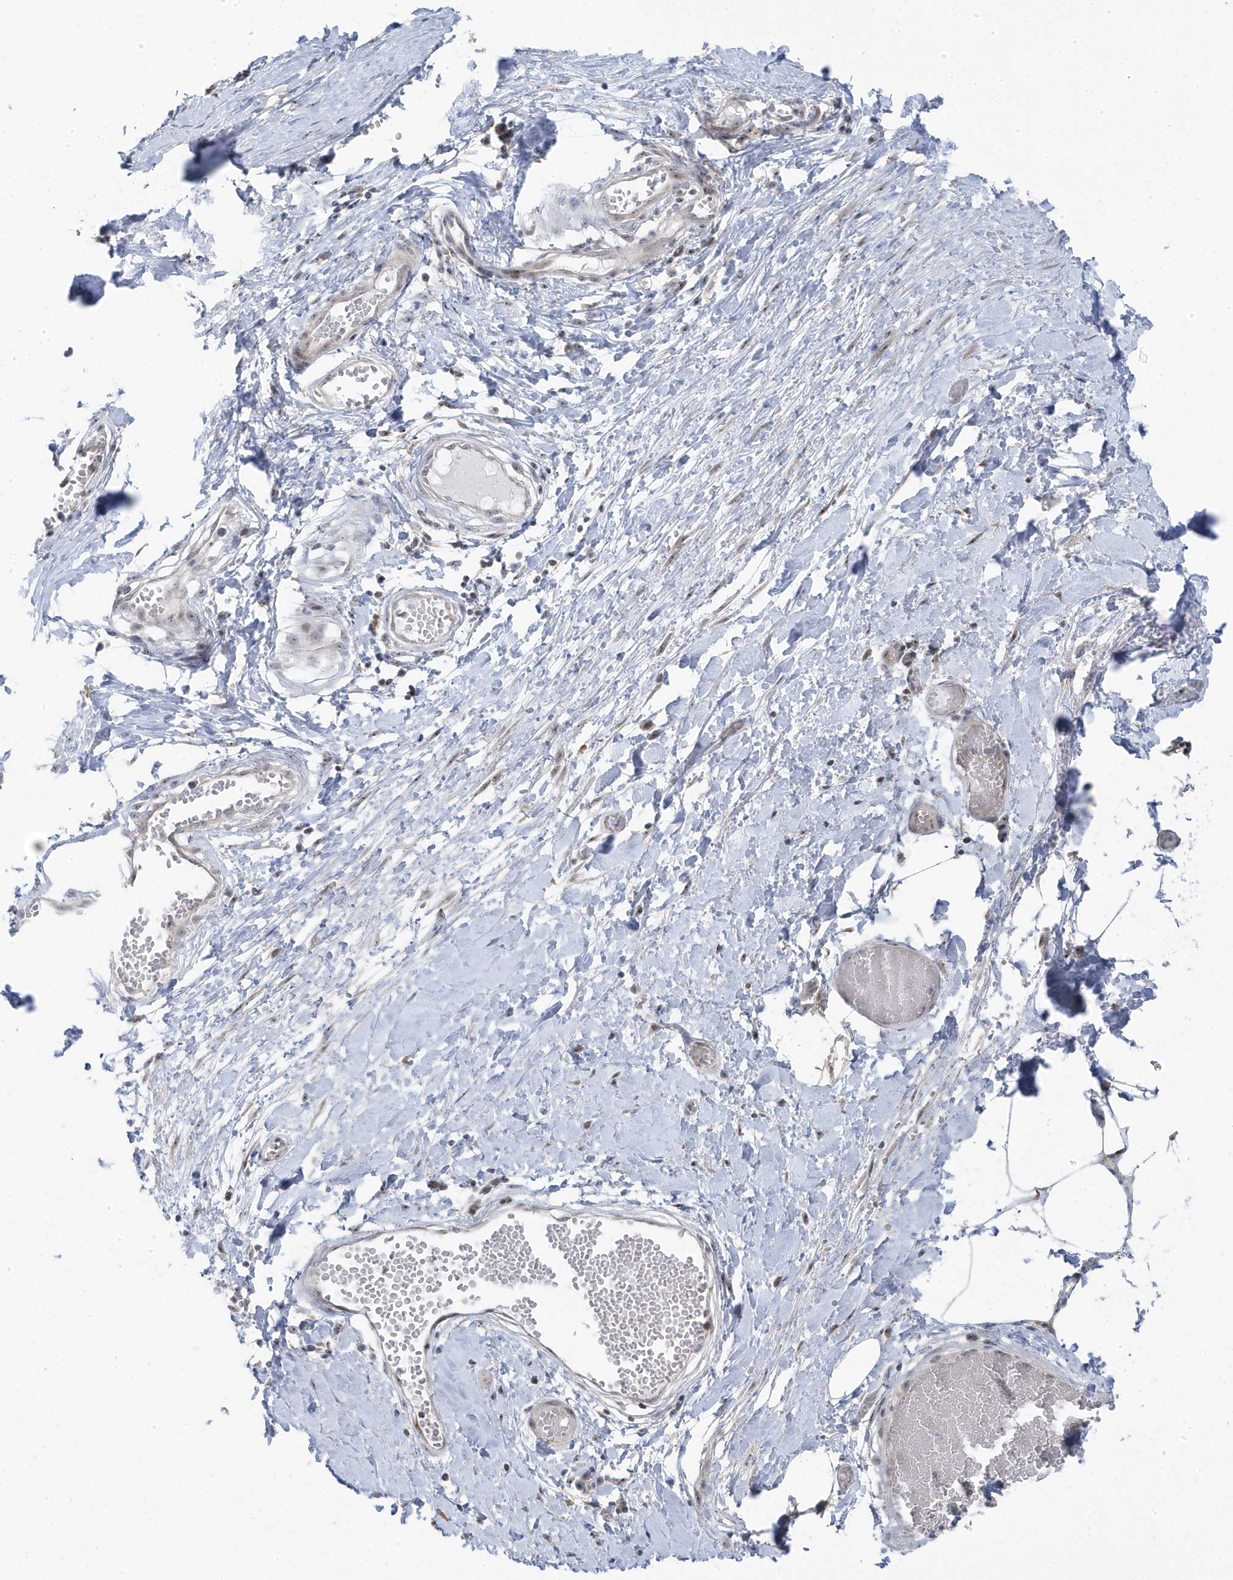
{"staining": {"intensity": "negative", "quantity": "none", "location": "none"}, "tissue": "smooth muscle", "cell_type": "Smooth muscle cells", "image_type": "normal", "snomed": [{"axis": "morphology", "description": "Normal tissue, NOS"}, {"axis": "morphology", "description": "Adenocarcinoma, NOS"}, {"axis": "topography", "description": "Colon"}, {"axis": "topography", "description": "Peripheral nerve tissue"}], "caption": "The micrograph displays no staining of smooth muscle cells in benign smooth muscle.", "gene": "TSEN15", "patient": {"sex": "male", "age": 14}}